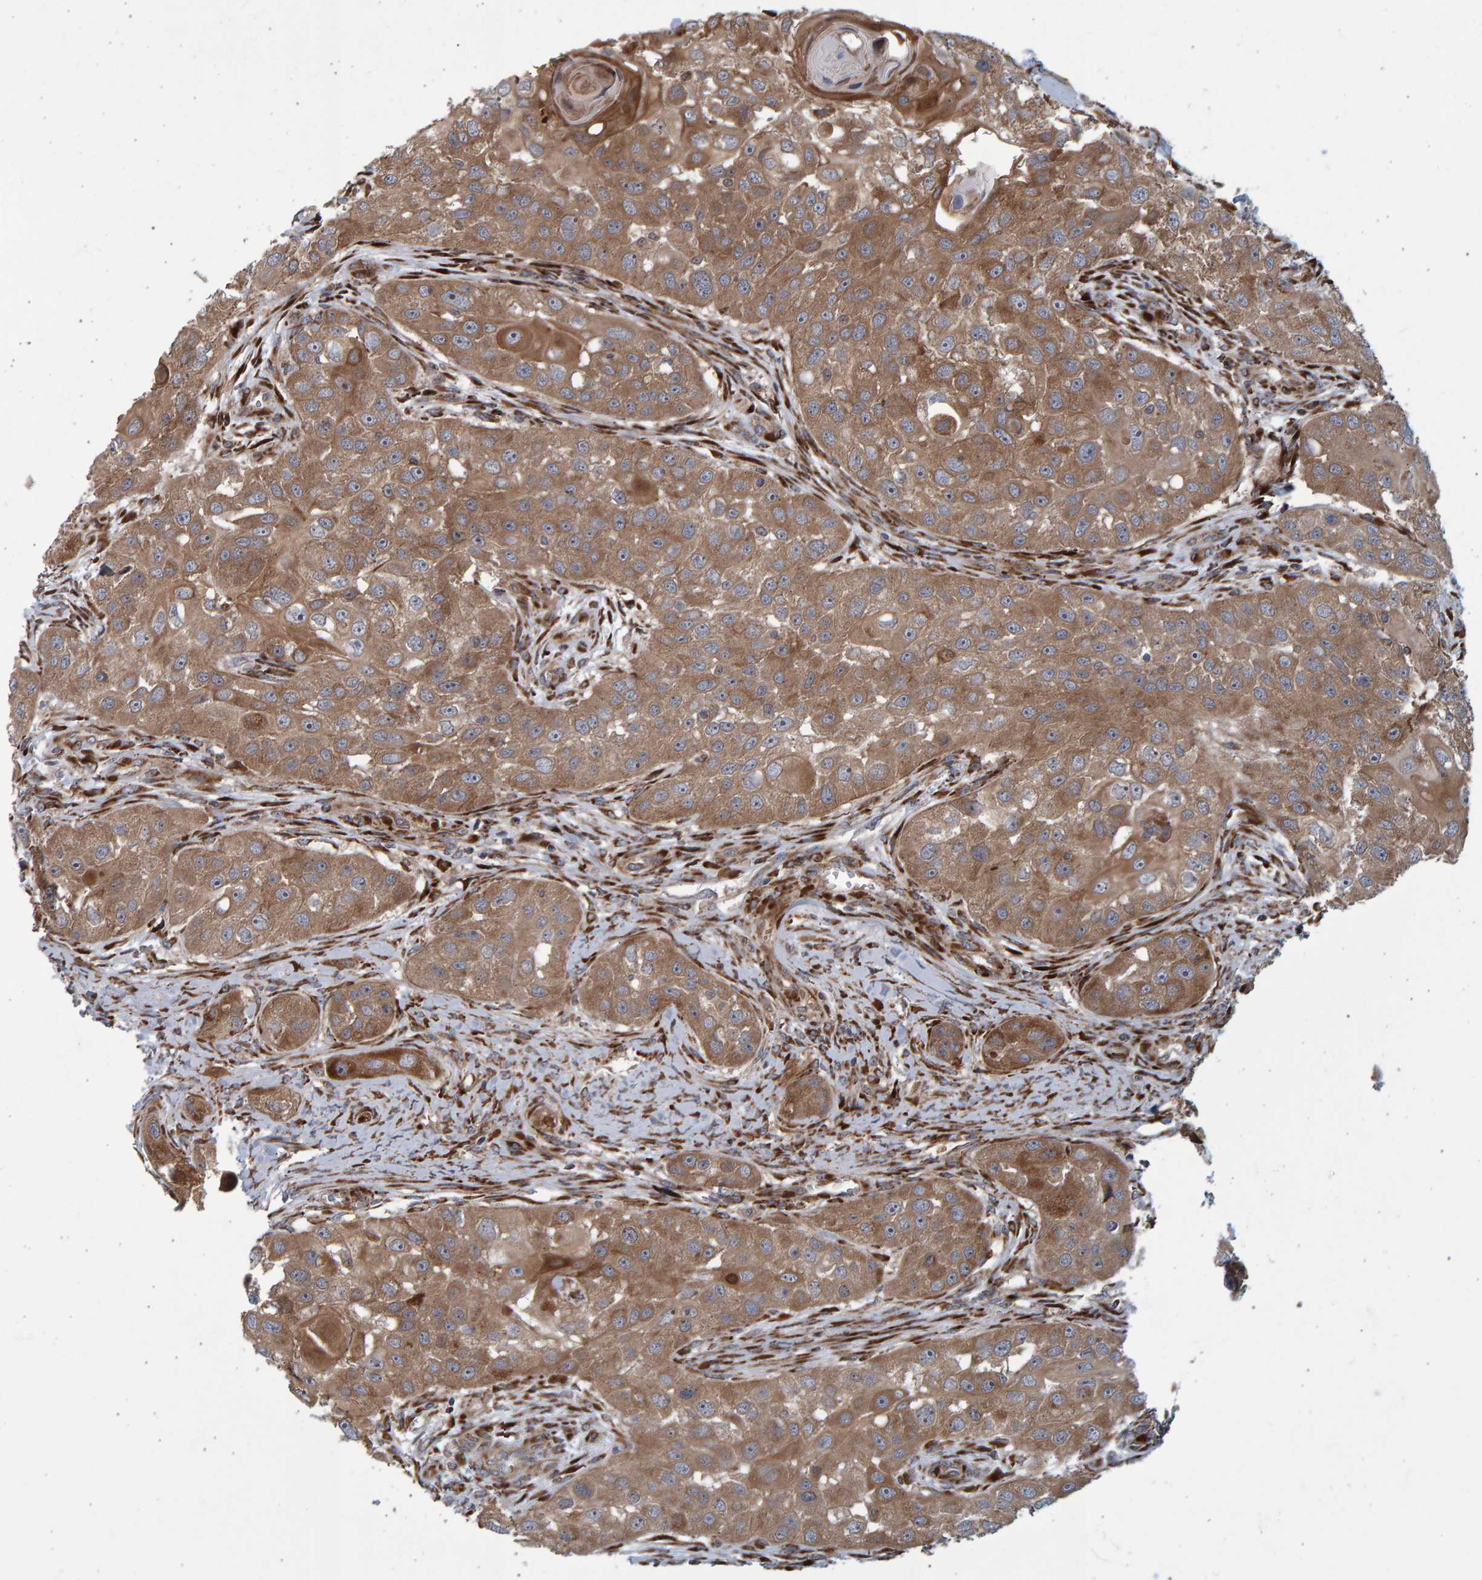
{"staining": {"intensity": "moderate", "quantity": ">75%", "location": "cytoplasmic/membranous"}, "tissue": "head and neck cancer", "cell_type": "Tumor cells", "image_type": "cancer", "snomed": [{"axis": "morphology", "description": "Normal tissue, NOS"}, {"axis": "morphology", "description": "Squamous cell carcinoma, NOS"}, {"axis": "topography", "description": "Skeletal muscle"}, {"axis": "topography", "description": "Head-Neck"}], "caption": "Immunohistochemistry micrograph of human head and neck cancer (squamous cell carcinoma) stained for a protein (brown), which displays medium levels of moderate cytoplasmic/membranous positivity in approximately >75% of tumor cells.", "gene": "LRBA", "patient": {"sex": "male", "age": 51}}